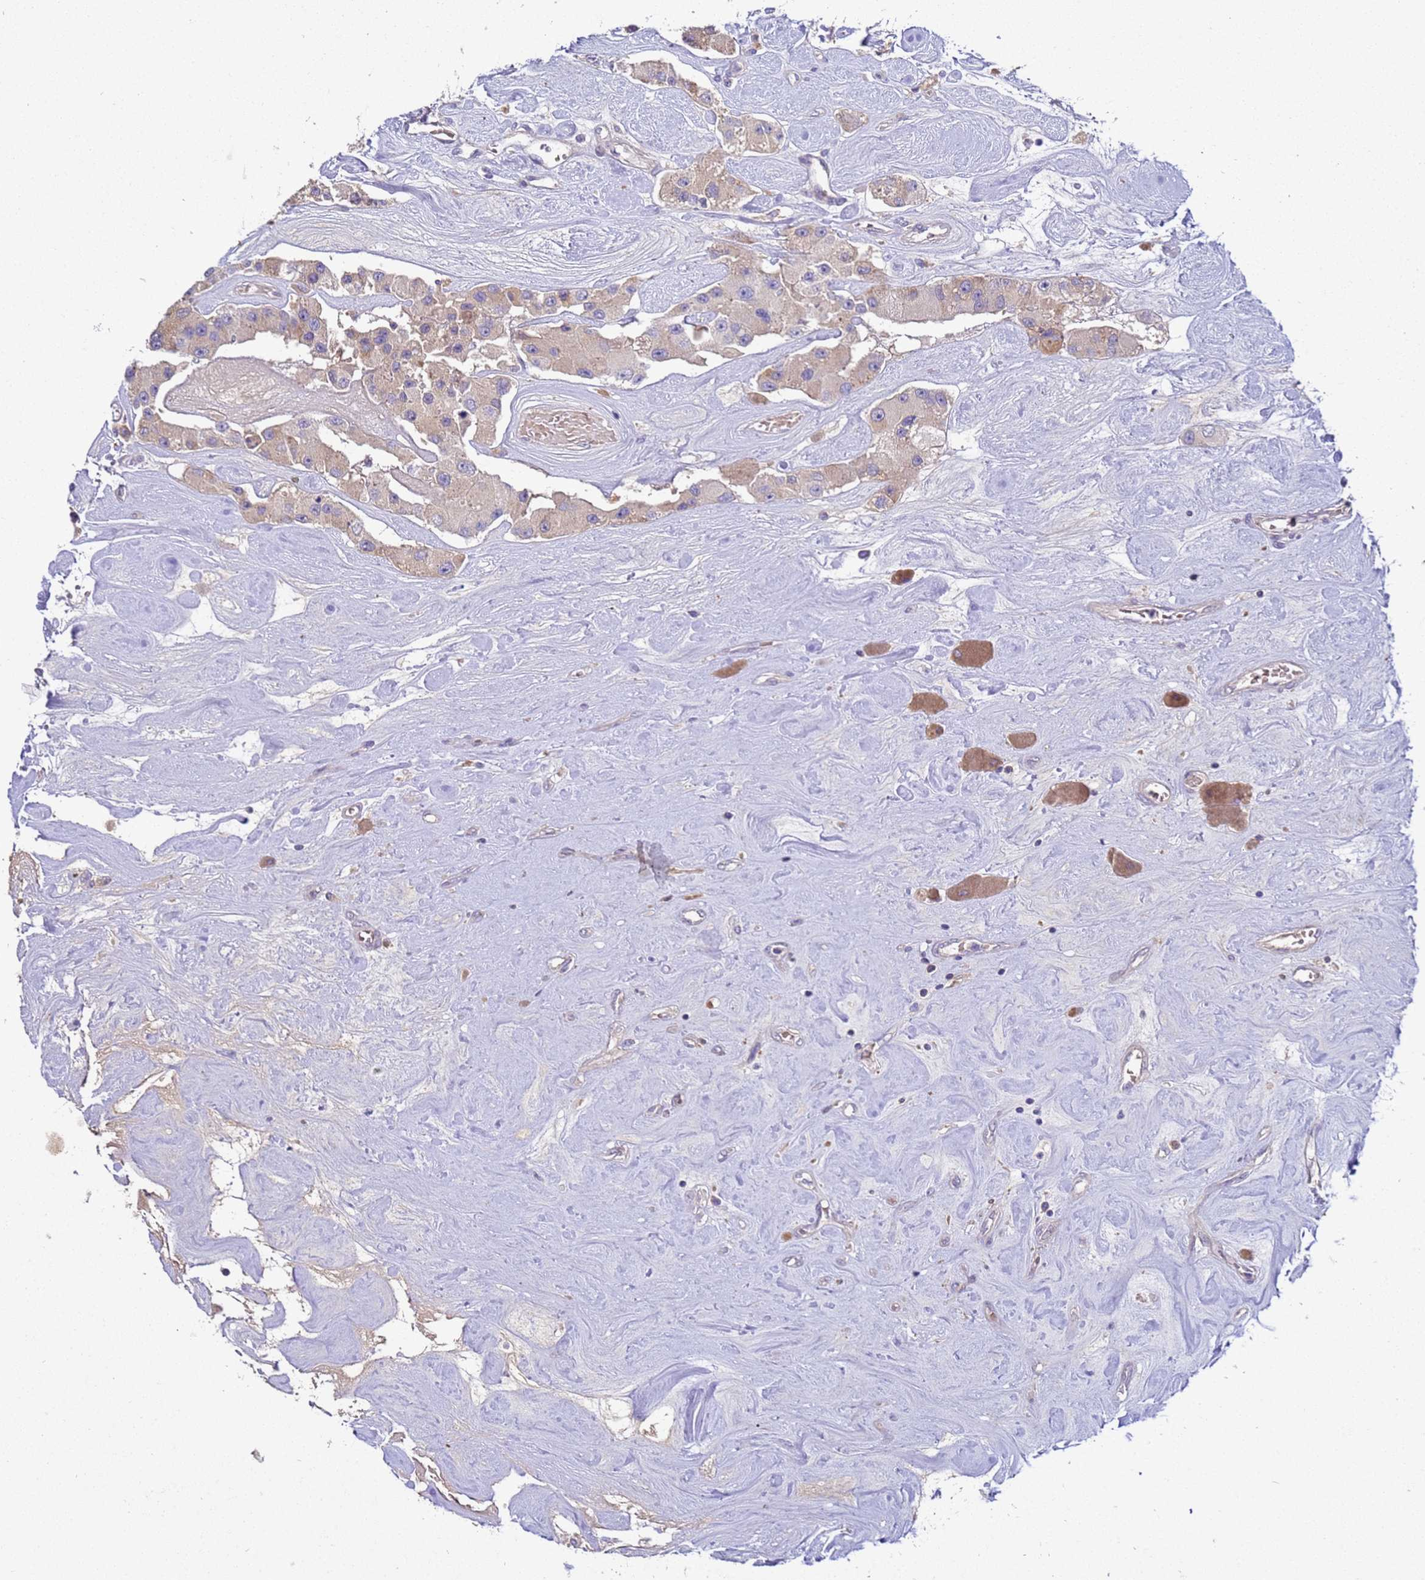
{"staining": {"intensity": "weak", "quantity": "<25%", "location": "cytoplasmic/membranous"}, "tissue": "carcinoid", "cell_type": "Tumor cells", "image_type": "cancer", "snomed": [{"axis": "morphology", "description": "Carcinoid, malignant, NOS"}, {"axis": "topography", "description": "Pancreas"}], "caption": "Micrograph shows no significant protein expression in tumor cells of carcinoid (malignant). (DAB immunohistochemistry (IHC) visualized using brightfield microscopy, high magnification).", "gene": "TBCD", "patient": {"sex": "male", "age": 41}}